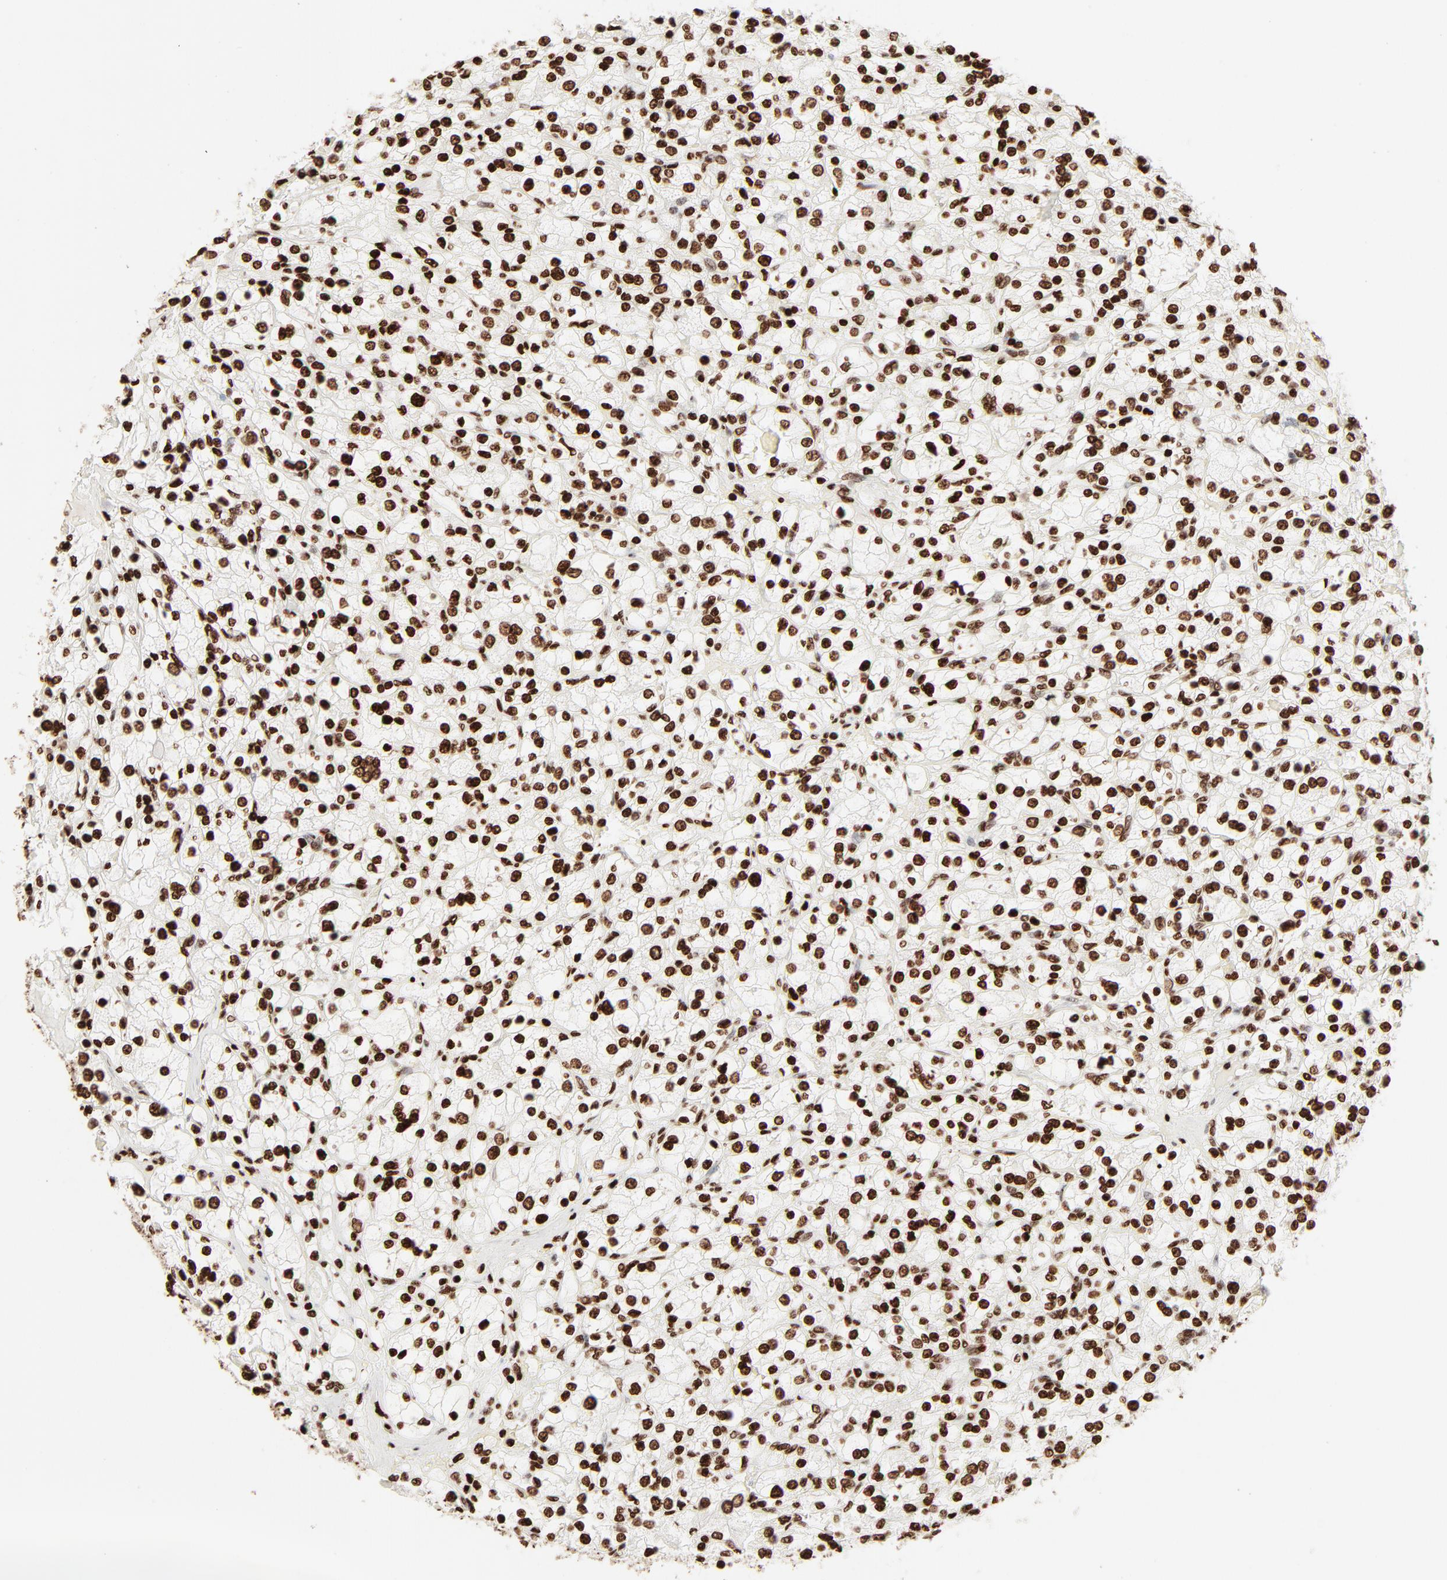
{"staining": {"intensity": "strong", "quantity": ">75%", "location": "nuclear"}, "tissue": "renal cancer", "cell_type": "Tumor cells", "image_type": "cancer", "snomed": [{"axis": "morphology", "description": "Adenocarcinoma, NOS"}, {"axis": "topography", "description": "Kidney"}], "caption": "Immunohistochemical staining of adenocarcinoma (renal) shows strong nuclear protein positivity in approximately >75% of tumor cells.", "gene": "HMGB2", "patient": {"sex": "female", "age": 83}}